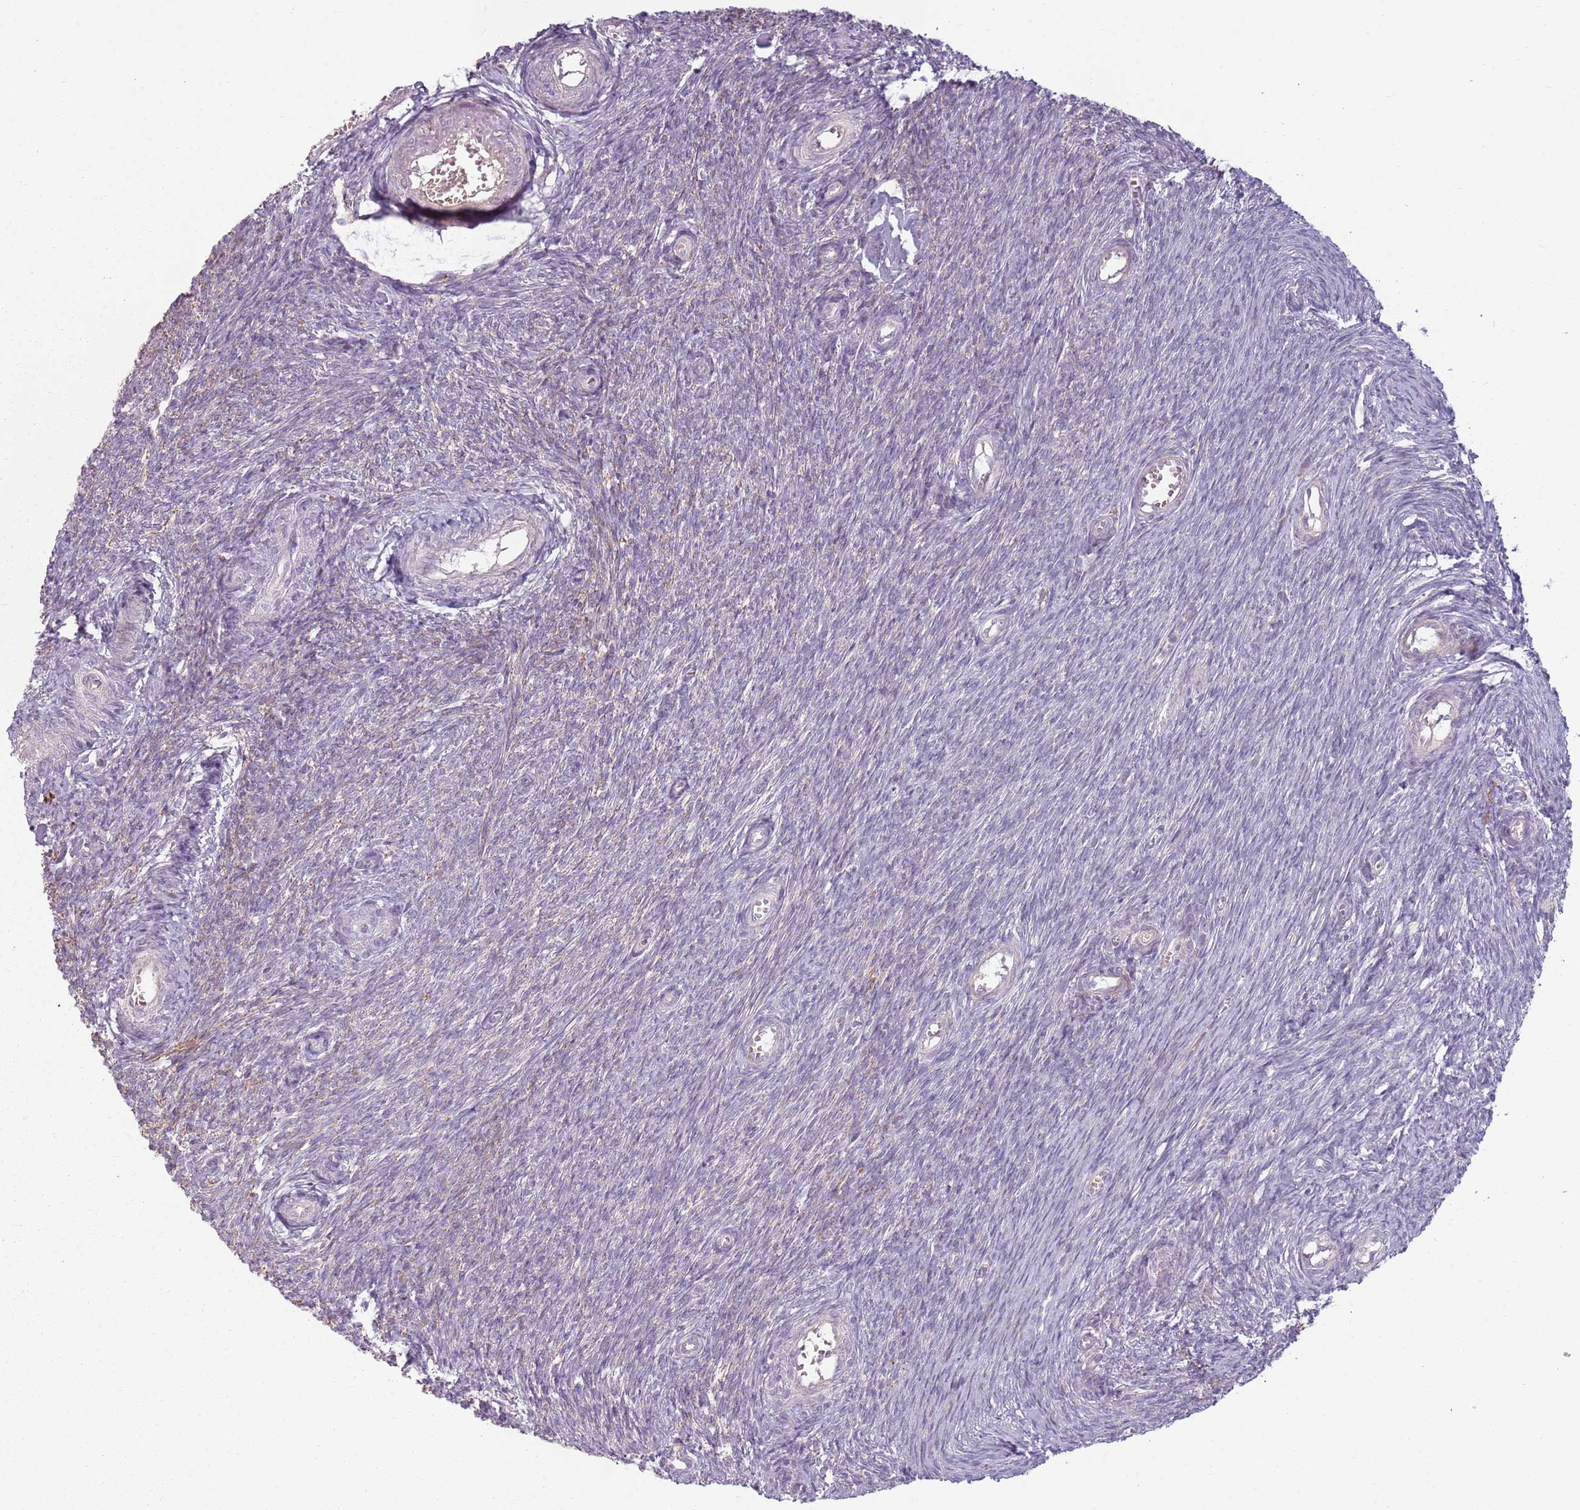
{"staining": {"intensity": "negative", "quantity": "none", "location": "none"}, "tissue": "ovary", "cell_type": "Ovarian stroma cells", "image_type": "normal", "snomed": [{"axis": "morphology", "description": "Normal tissue, NOS"}, {"axis": "topography", "description": "Ovary"}], "caption": "High magnification brightfield microscopy of normal ovary stained with DAB (3,3'-diaminobenzidine) (brown) and counterstained with hematoxylin (blue): ovarian stroma cells show no significant expression. (Stains: DAB (3,3'-diaminobenzidine) immunohistochemistry with hematoxylin counter stain, Microscopy: brightfield microscopy at high magnification).", "gene": "ZNF530", "patient": {"sex": "female", "age": 44}}